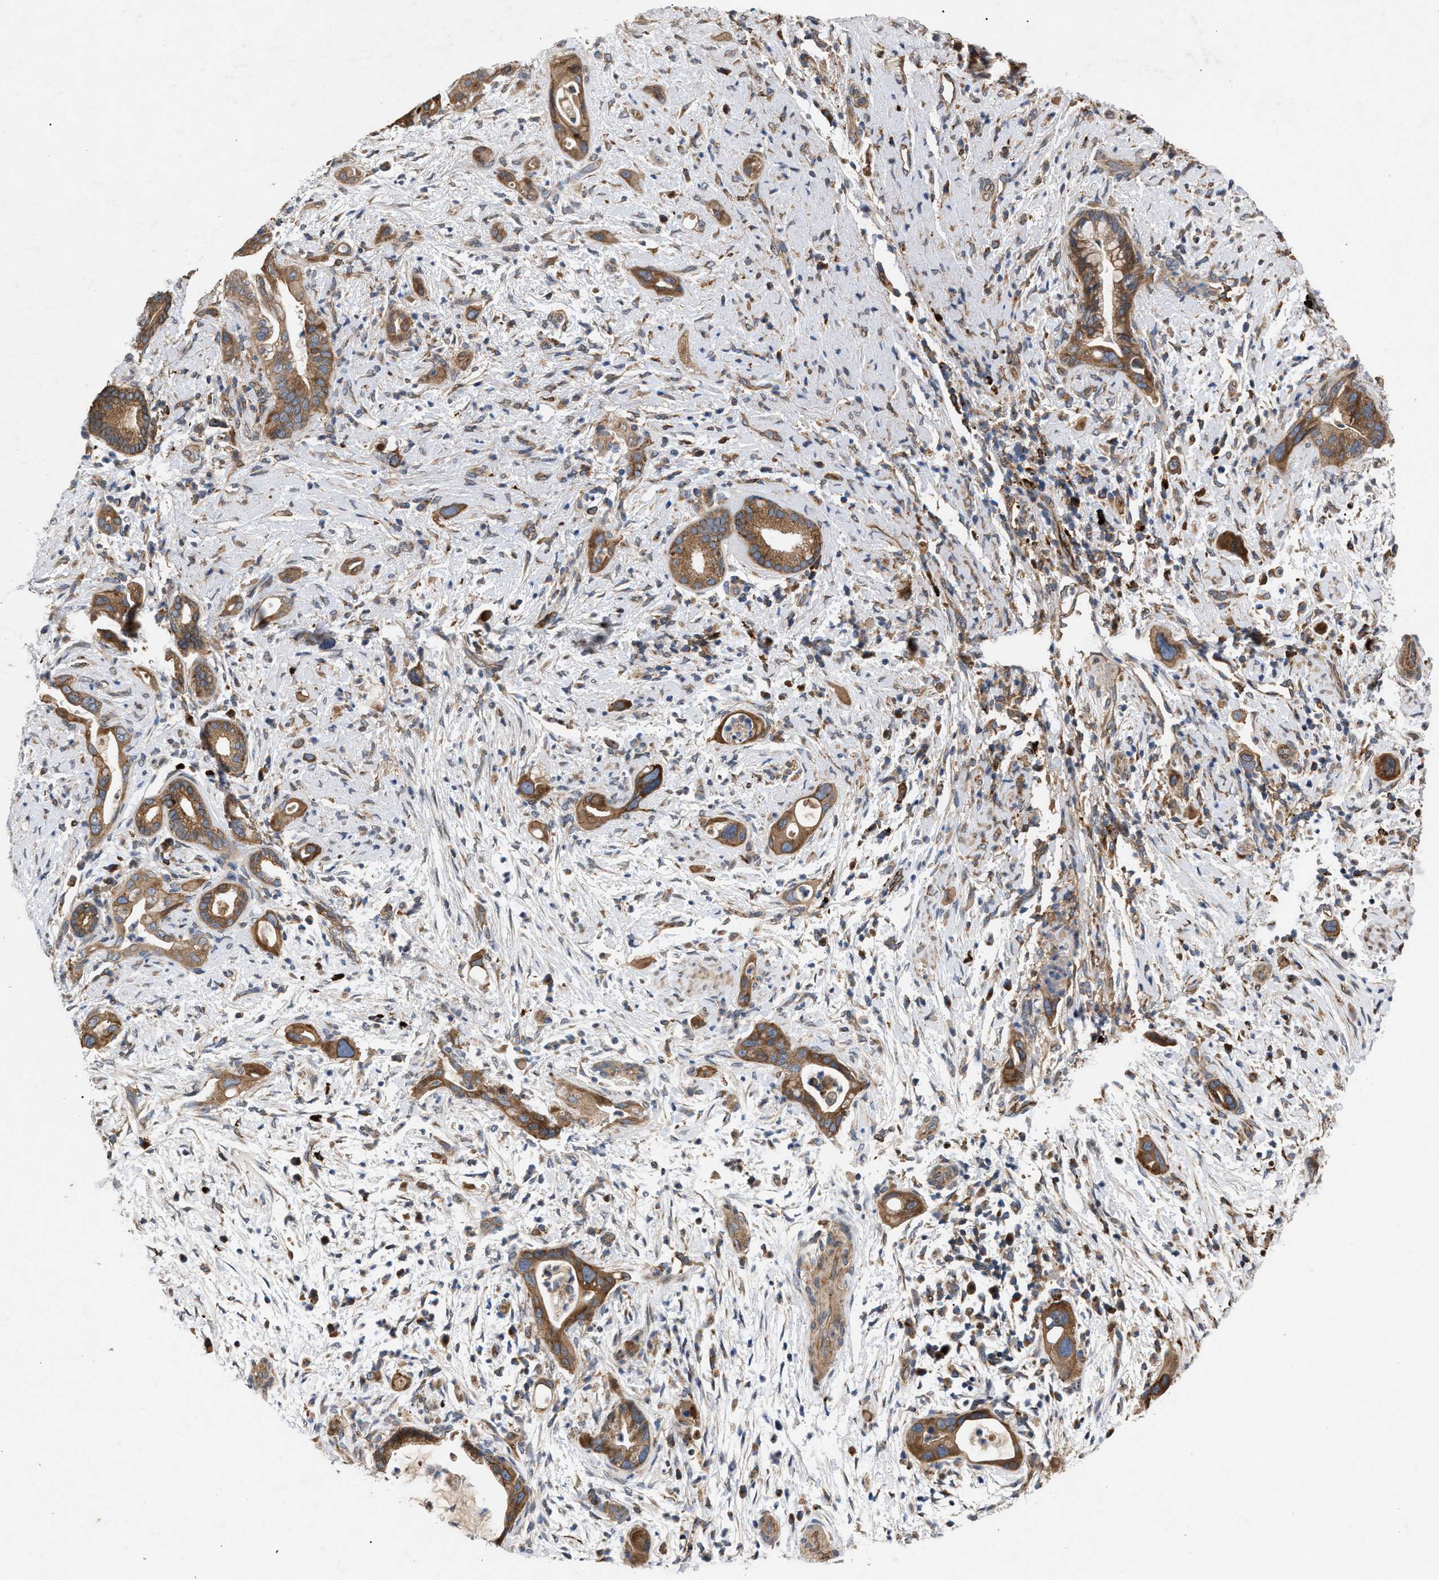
{"staining": {"intensity": "moderate", "quantity": ">75%", "location": "cytoplasmic/membranous"}, "tissue": "pancreatic cancer", "cell_type": "Tumor cells", "image_type": "cancer", "snomed": [{"axis": "morphology", "description": "Adenocarcinoma, NOS"}, {"axis": "topography", "description": "Pancreas"}], "caption": "Immunohistochemistry of human pancreatic cancer displays medium levels of moderate cytoplasmic/membranous staining in approximately >75% of tumor cells. The staining was performed using DAB (3,3'-diaminobenzidine) to visualize the protein expression in brown, while the nuclei were stained in blue with hematoxylin (Magnification: 20x).", "gene": "GCC1", "patient": {"sex": "male", "age": 59}}